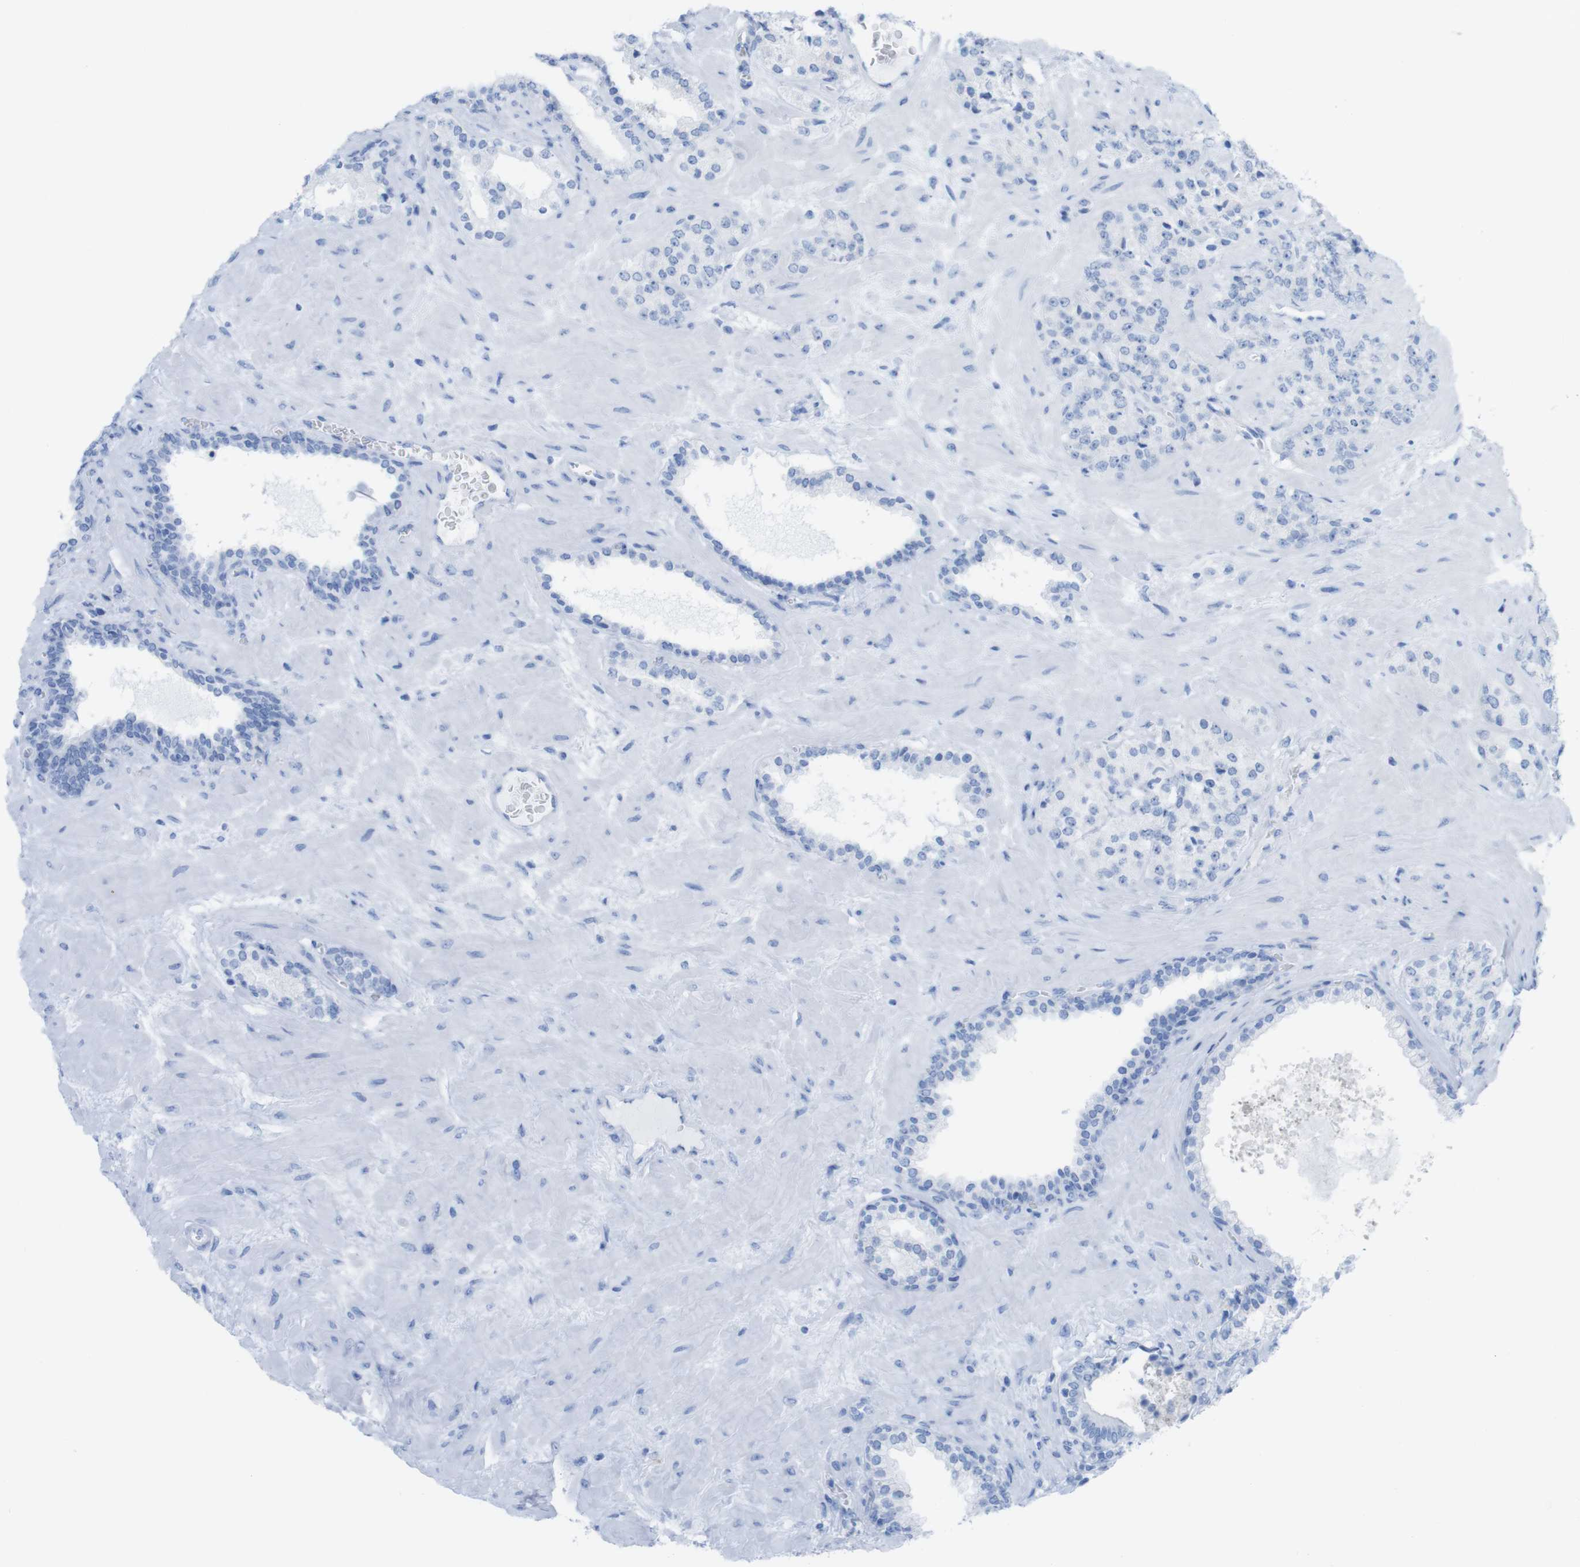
{"staining": {"intensity": "negative", "quantity": "none", "location": "none"}, "tissue": "prostate cancer", "cell_type": "Tumor cells", "image_type": "cancer", "snomed": [{"axis": "morphology", "description": "Adenocarcinoma, High grade"}, {"axis": "topography", "description": "Prostate"}], "caption": "This image is of prostate cancer (high-grade adenocarcinoma) stained with immunohistochemistry to label a protein in brown with the nuclei are counter-stained blue. There is no positivity in tumor cells.", "gene": "MYH7", "patient": {"sex": "male", "age": 64}}